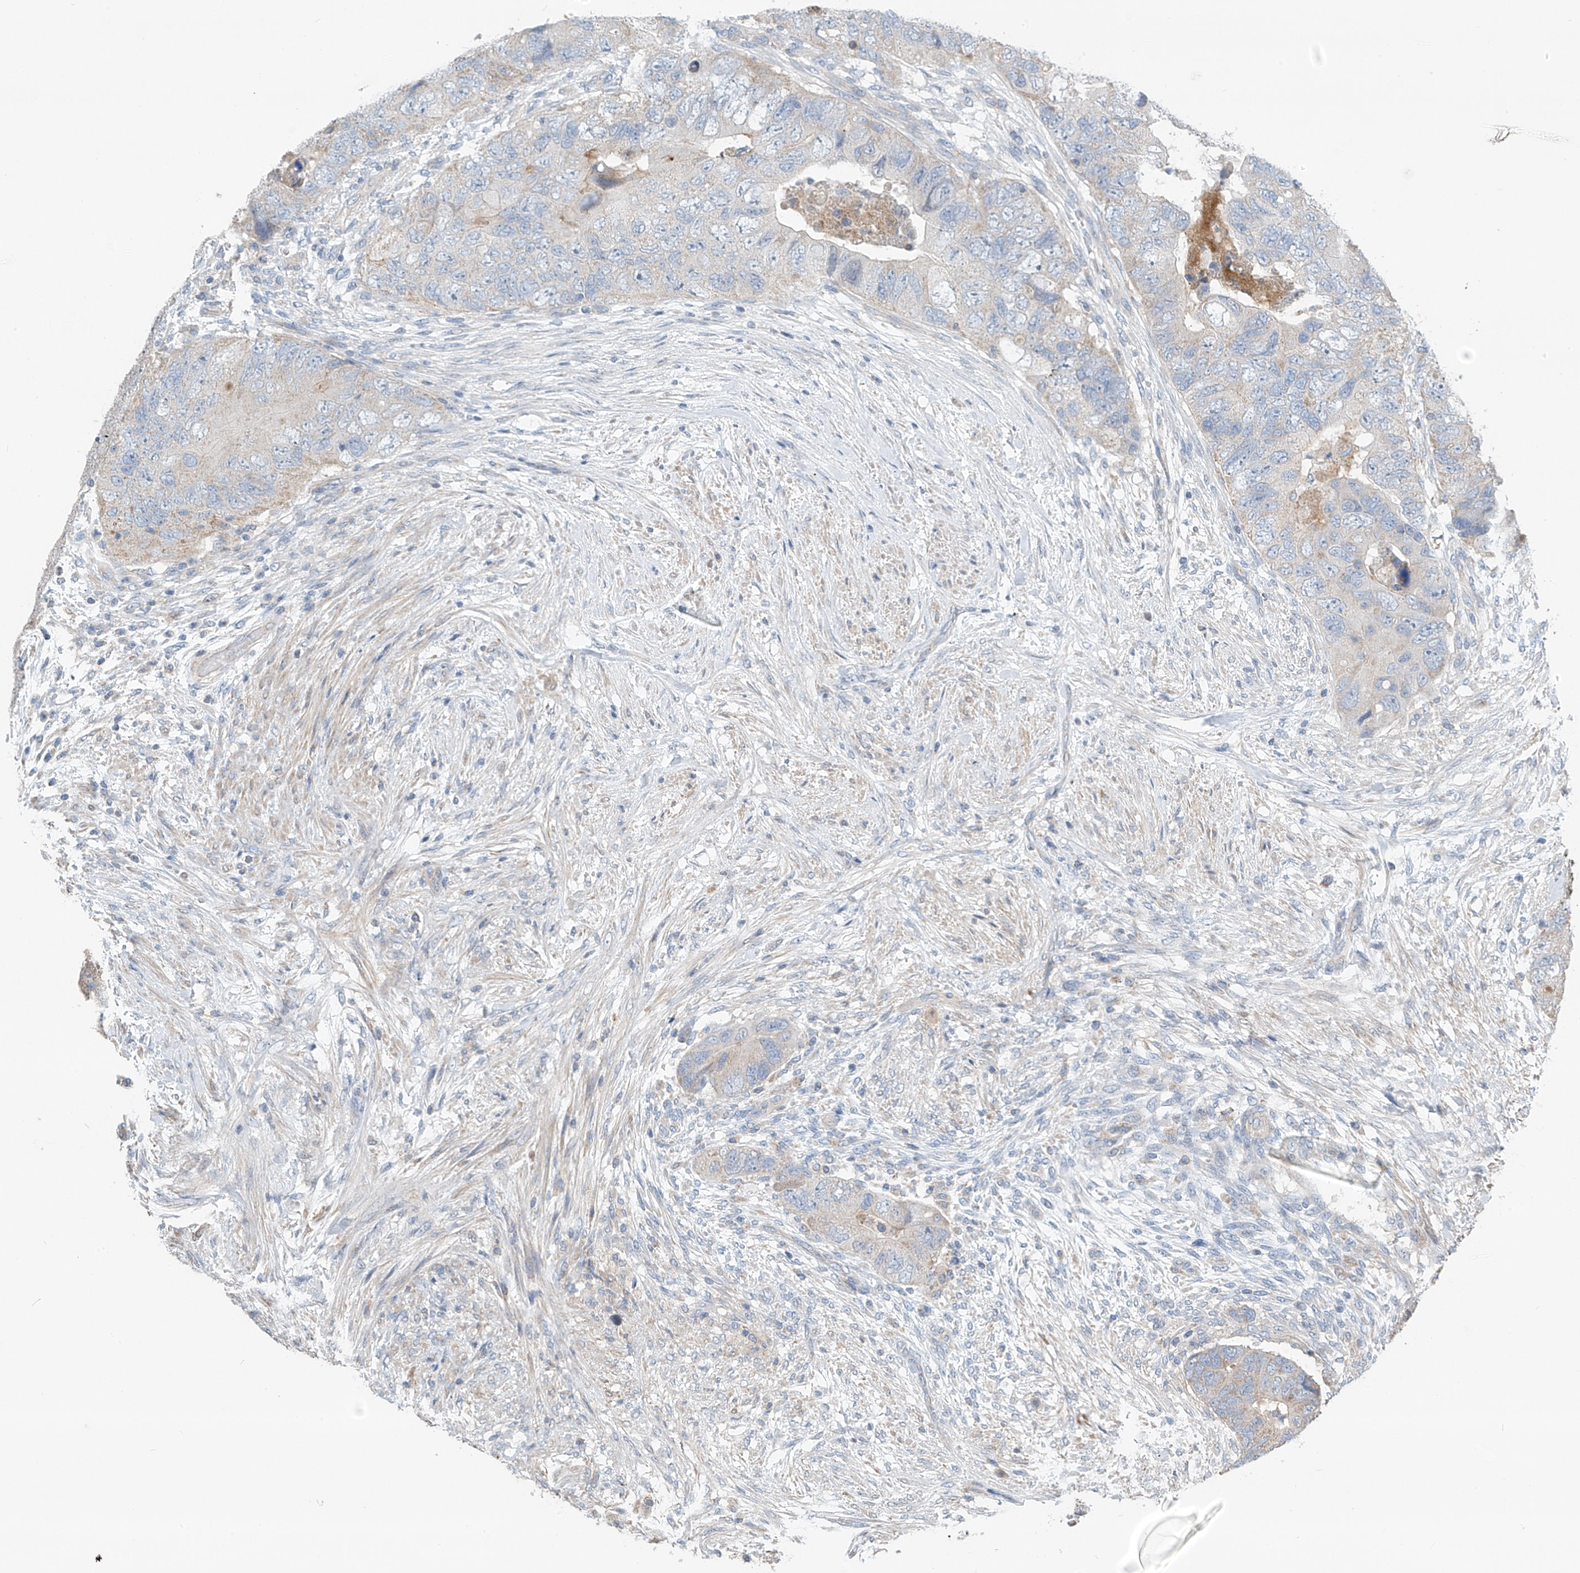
{"staining": {"intensity": "negative", "quantity": "none", "location": "none"}, "tissue": "colorectal cancer", "cell_type": "Tumor cells", "image_type": "cancer", "snomed": [{"axis": "morphology", "description": "Adenocarcinoma, NOS"}, {"axis": "topography", "description": "Rectum"}], "caption": "An immunohistochemistry histopathology image of colorectal cancer is shown. There is no staining in tumor cells of colorectal cancer.", "gene": "SYN3", "patient": {"sex": "male", "age": 63}}